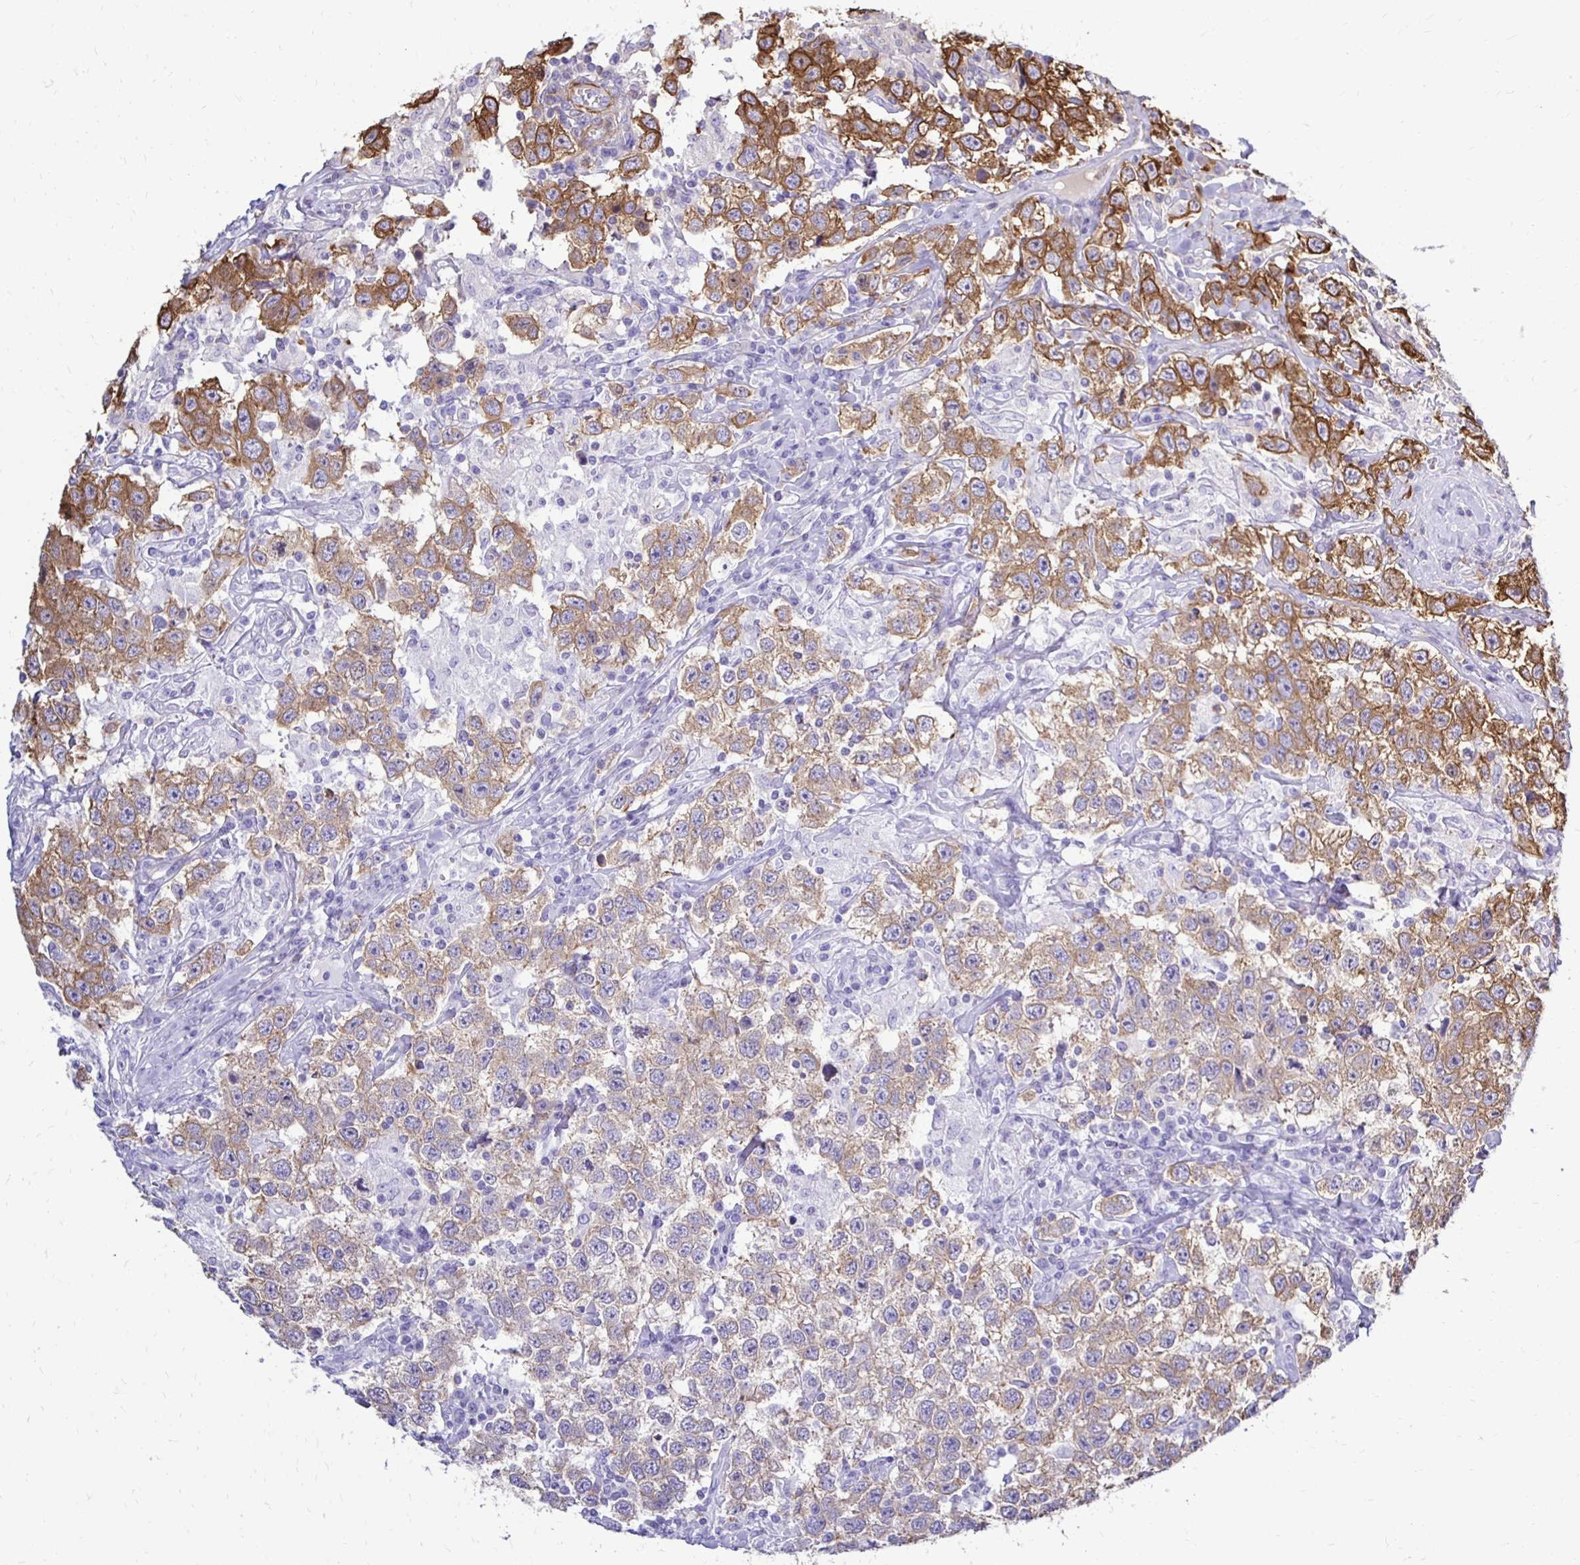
{"staining": {"intensity": "moderate", "quantity": "25%-75%", "location": "cytoplasmic/membranous"}, "tissue": "testis cancer", "cell_type": "Tumor cells", "image_type": "cancer", "snomed": [{"axis": "morphology", "description": "Seminoma, NOS"}, {"axis": "topography", "description": "Testis"}], "caption": "A histopathology image showing moderate cytoplasmic/membranous expression in about 25%-75% of tumor cells in testis cancer, as visualized by brown immunohistochemical staining.", "gene": "CTPS1", "patient": {"sex": "male", "age": 41}}